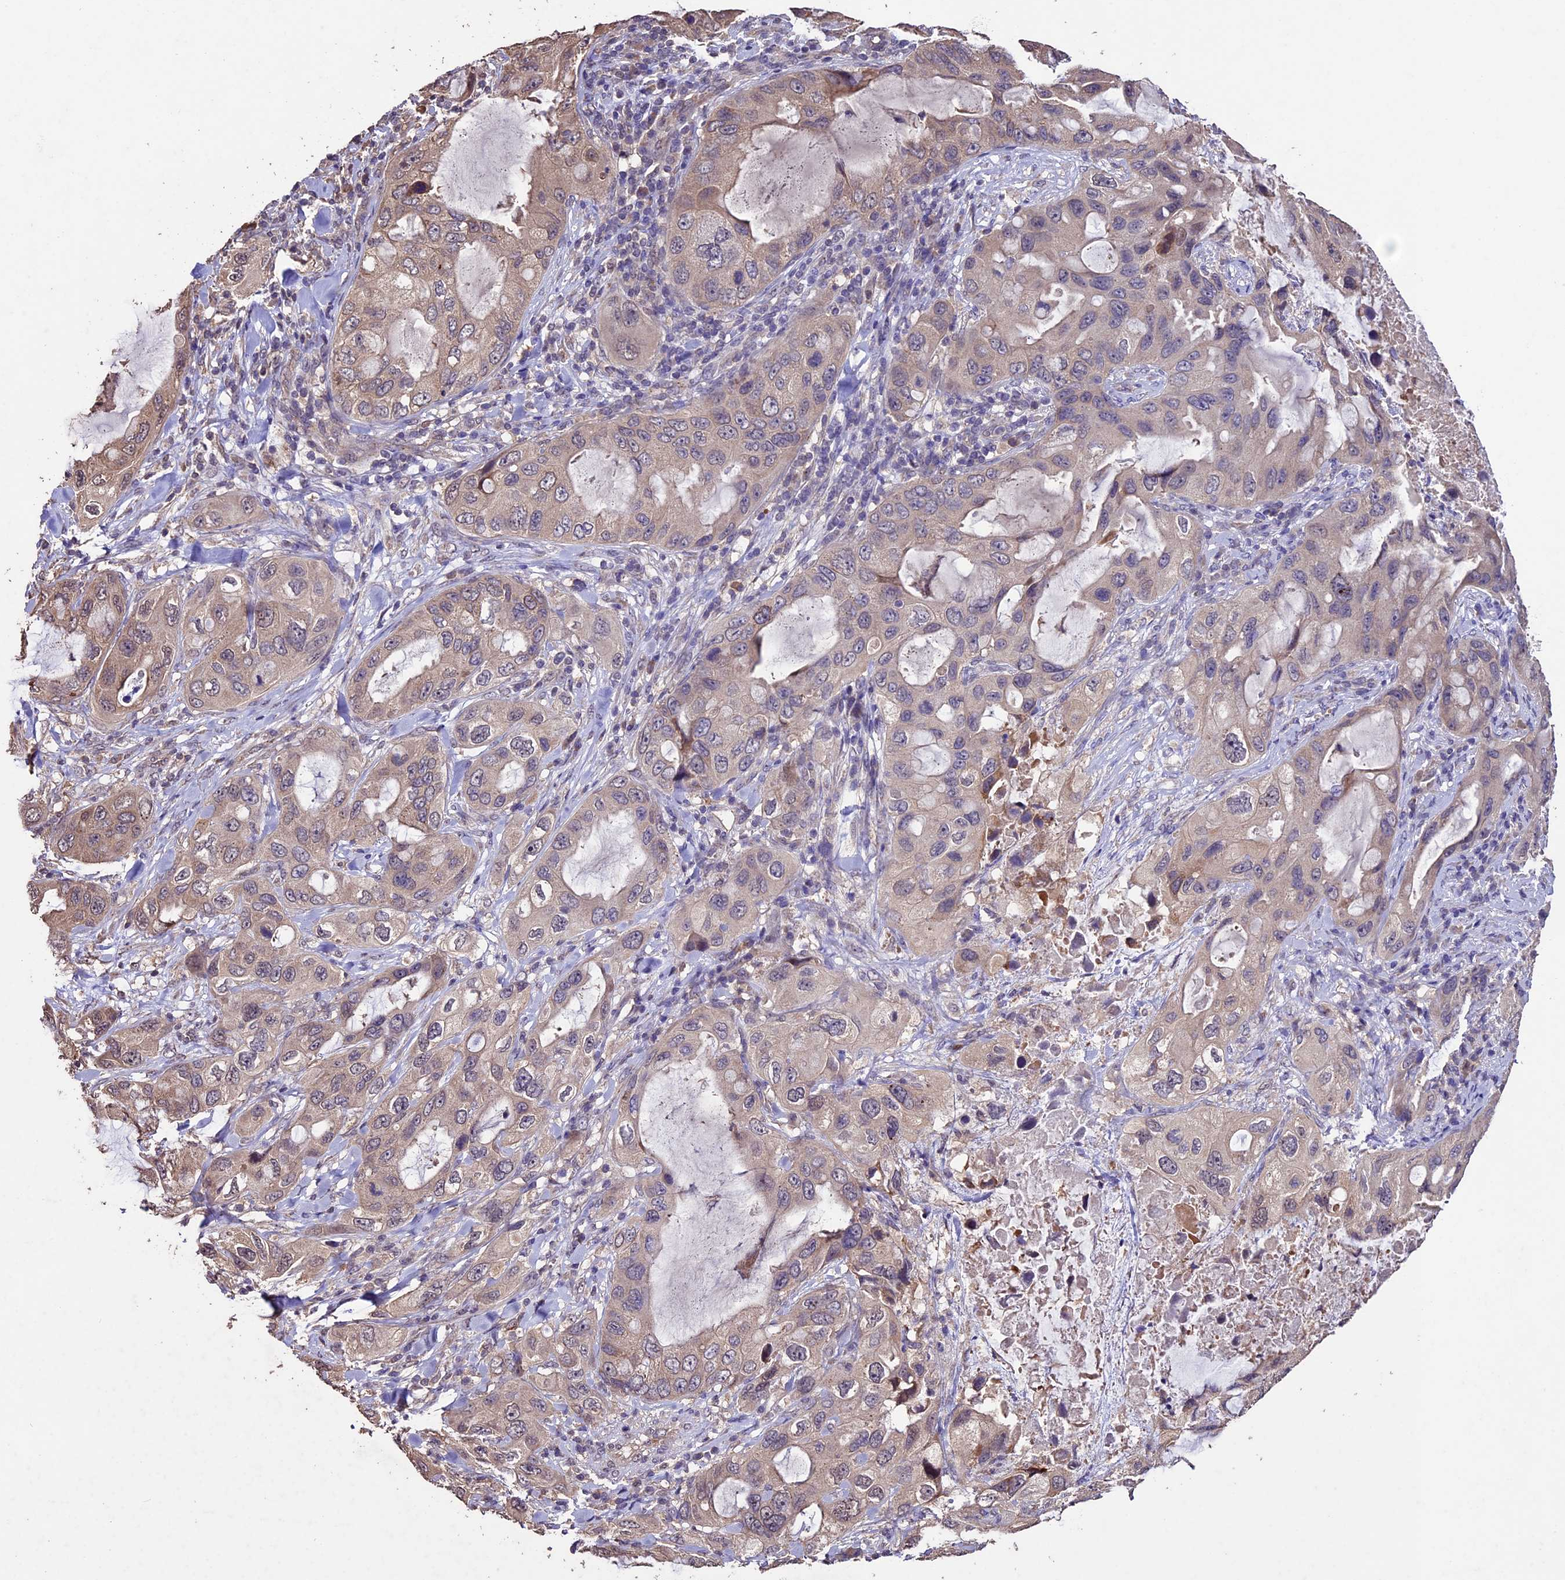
{"staining": {"intensity": "weak", "quantity": "<25%", "location": "cytoplasmic/membranous"}, "tissue": "lung cancer", "cell_type": "Tumor cells", "image_type": "cancer", "snomed": [{"axis": "morphology", "description": "Squamous cell carcinoma, NOS"}, {"axis": "topography", "description": "Lung"}], "caption": "IHC image of human lung cancer (squamous cell carcinoma) stained for a protein (brown), which demonstrates no expression in tumor cells. The staining is performed using DAB (3,3'-diaminobenzidine) brown chromogen with nuclei counter-stained in using hematoxylin.", "gene": "DIS3L", "patient": {"sex": "female", "age": 73}}